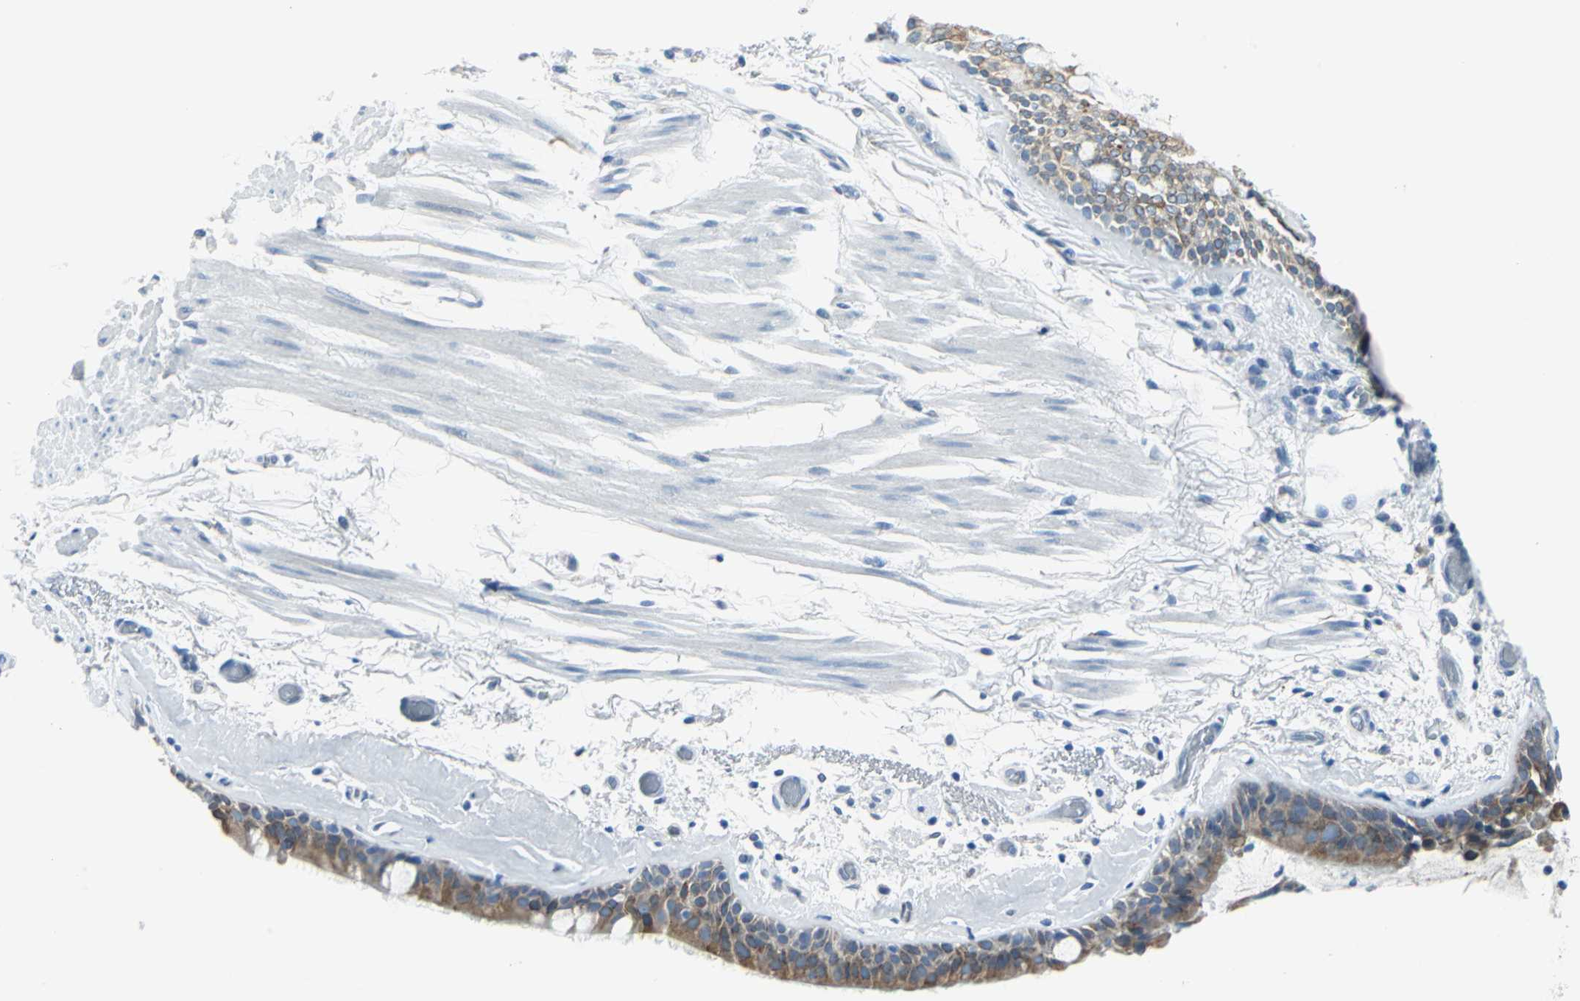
{"staining": {"intensity": "moderate", "quantity": ">75%", "location": "cytoplasmic/membranous"}, "tissue": "bronchus", "cell_type": "Respiratory epithelial cells", "image_type": "normal", "snomed": [{"axis": "morphology", "description": "Normal tissue, NOS"}, {"axis": "morphology", "description": "Adenocarcinoma, NOS"}, {"axis": "topography", "description": "Bronchus"}, {"axis": "topography", "description": "Lung"}], "caption": "Respiratory epithelial cells exhibit moderate cytoplasmic/membranous positivity in about >75% of cells in benign bronchus. (DAB = brown stain, brightfield microscopy at high magnification).", "gene": "CYB5A", "patient": {"sex": "female", "age": 54}}